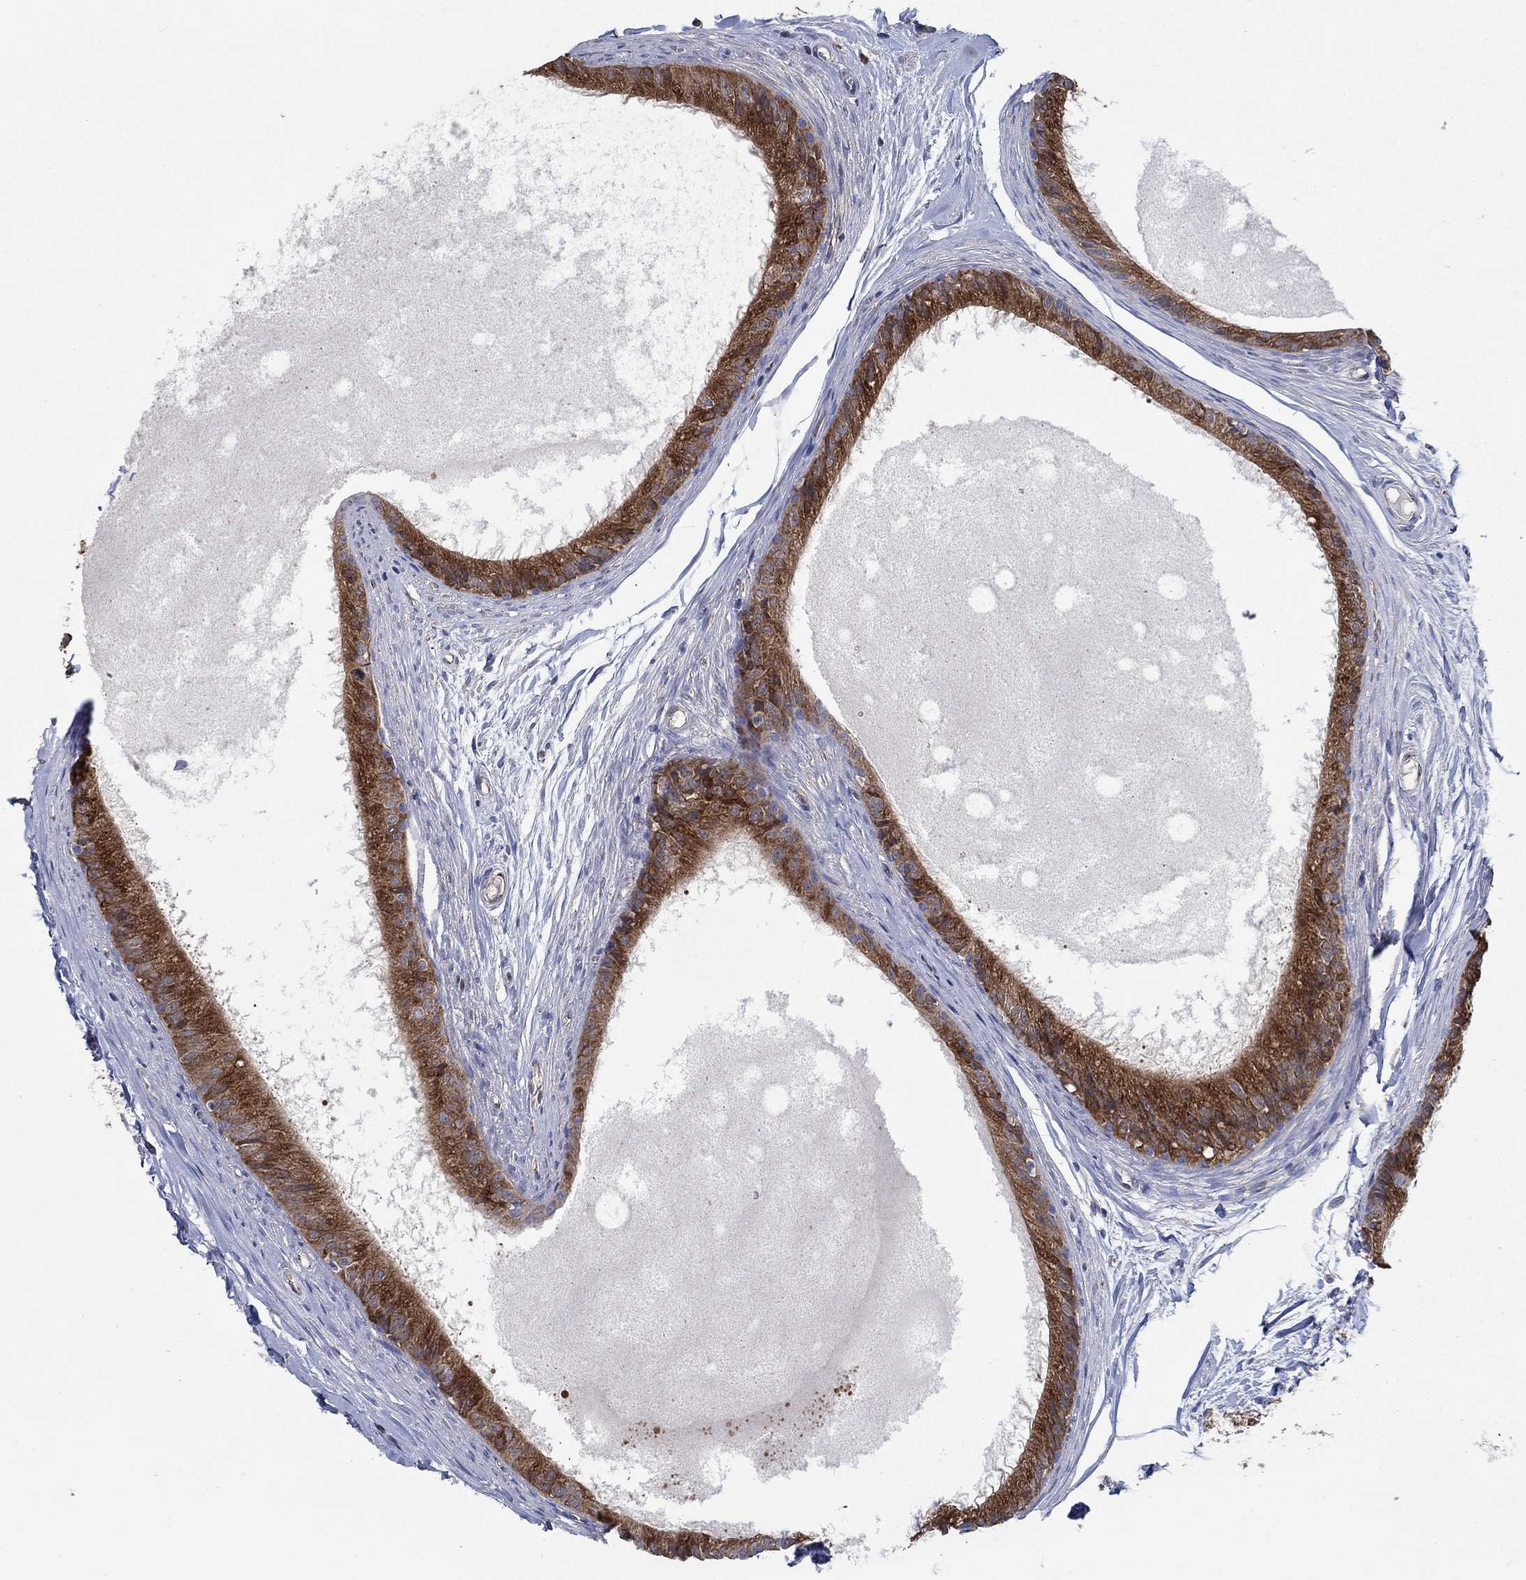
{"staining": {"intensity": "strong", "quantity": ">75%", "location": "cytoplasmic/membranous"}, "tissue": "epididymis", "cell_type": "Glandular cells", "image_type": "normal", "snomed": [{"axis": "morphology", "description": "Normal tissue, NOS"}, {"axis": "topography", "description": "Epididymis"}], "caption": "Glandular cells reveal high levels of strong cytoplasmic/membranous staining in approximately >75% of cells in normal epididymis.", "gene": "HID1", "patient": {"sex": "male", "age": 51}}